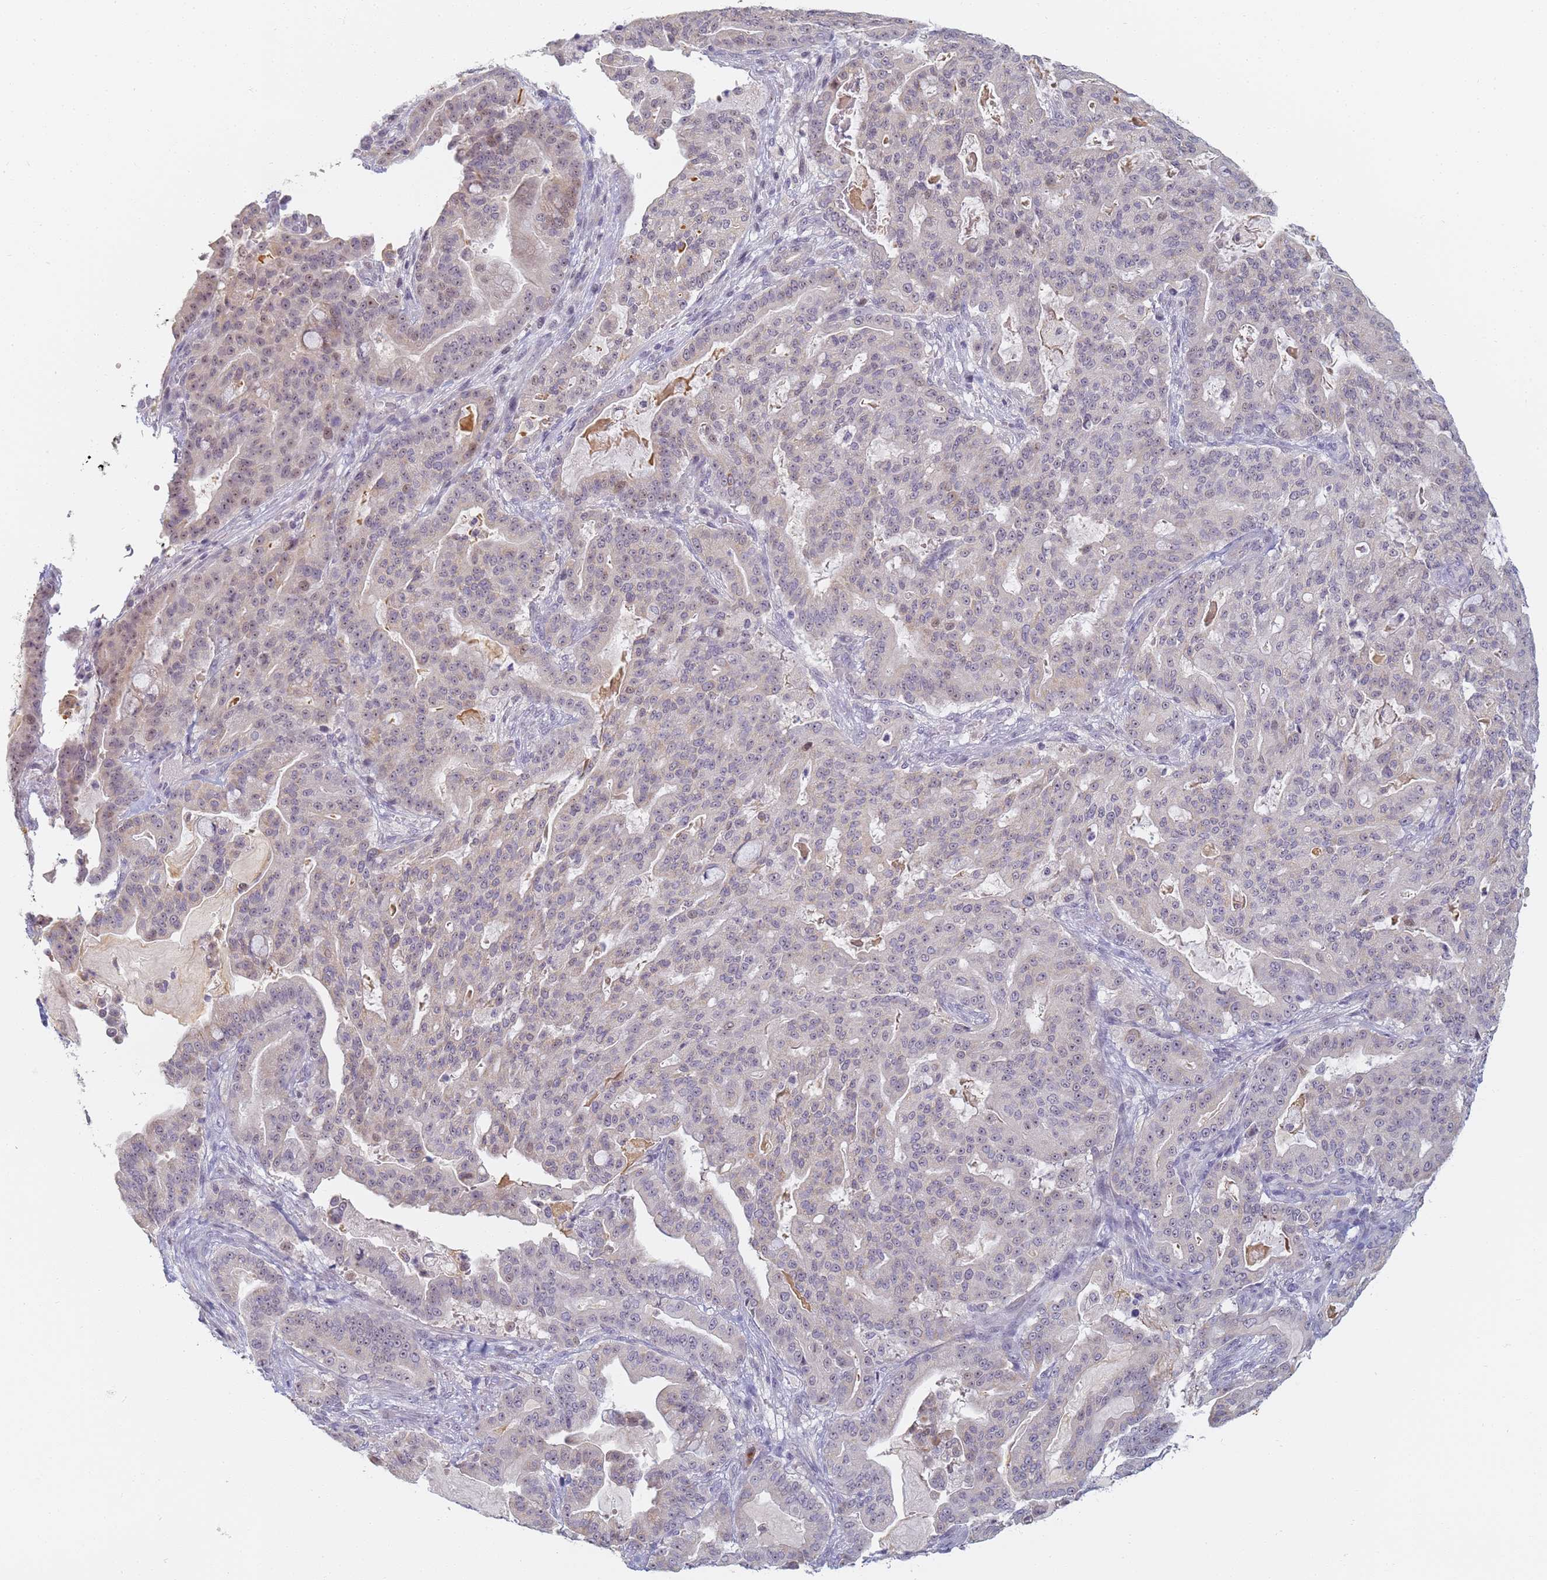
{"staining": {"intensity": "weak", "quantity": "25%-75%", "location": "nuclear"}, "tissue": "pancreatic cancer", "cell_type": "Tumor cells", "image_type": "cancer", "snomed": [{"axis": "morphology", "description": "Adenocarcinoma, NOS"}, {"axis": "topography", "description": "Pancreas"}], "caption": "Immunohistochemistry (IHC) staining of adenocarcinoma (pancreatic), which exhibits low levels of weak nuclear staining in approximately 25%-75% of tumor cells indicating weak nuclear protein positivity. The staining was performed using DAB (brown) for protein detection and nuclei were counterstained in hematoxylin (blue).", "gene": "SLC38A9", "patient": {"sex": "male", "age": 63}}